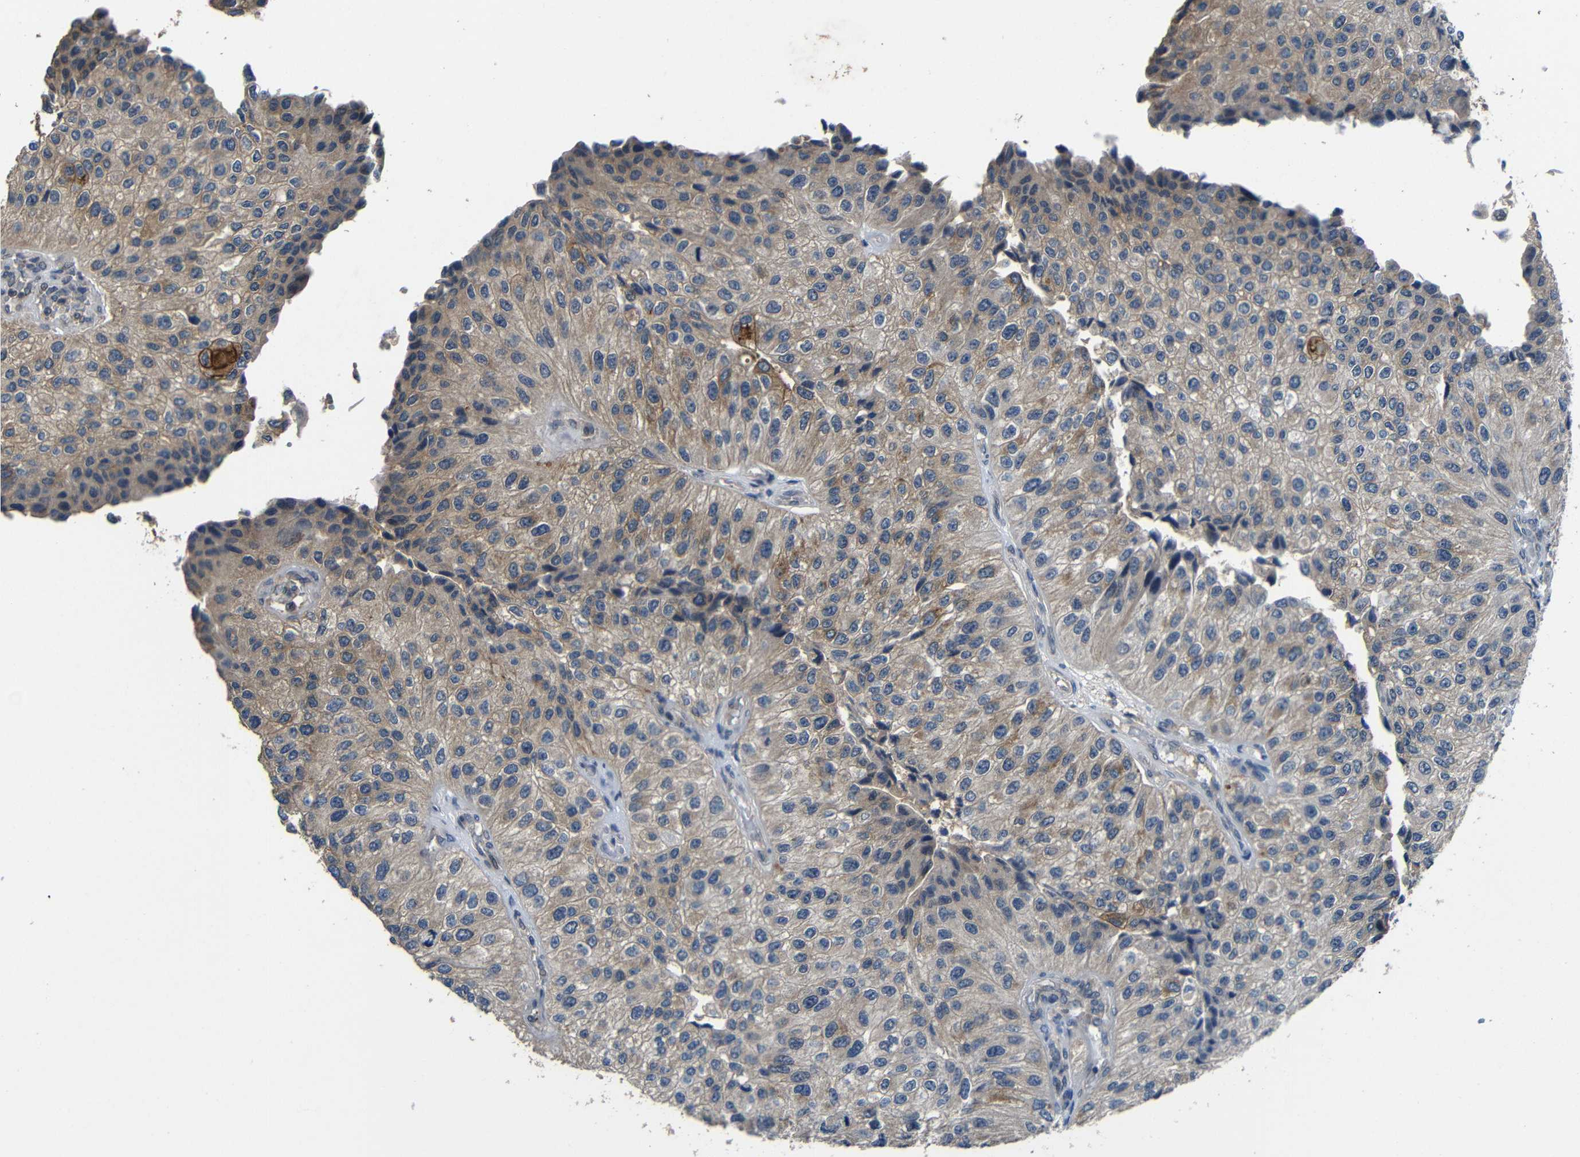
{"staining": {"intensity": "weak", "quantity": "25%-75%", "location": "cytoplasmic/membranous"}, "tissue": "urothelial cancer", "cell_type": "Tumor cells", "image_type": "cancer", "snomed": [{"axis": "morphology", "description": "Urothelial carcinoma, High grade"}, {"axis": "topography", "description": "Kidney"}, {"axis": "topography", "description": "Urinary bladder"}], "caption": "High-grade urothelial carcinoma tissue reveals weak cytoplasmic/membranous staining in about 25%-75% of tumor cells", "gene": "C6orf89", "patient": {"sex": "male", "age": 77}}